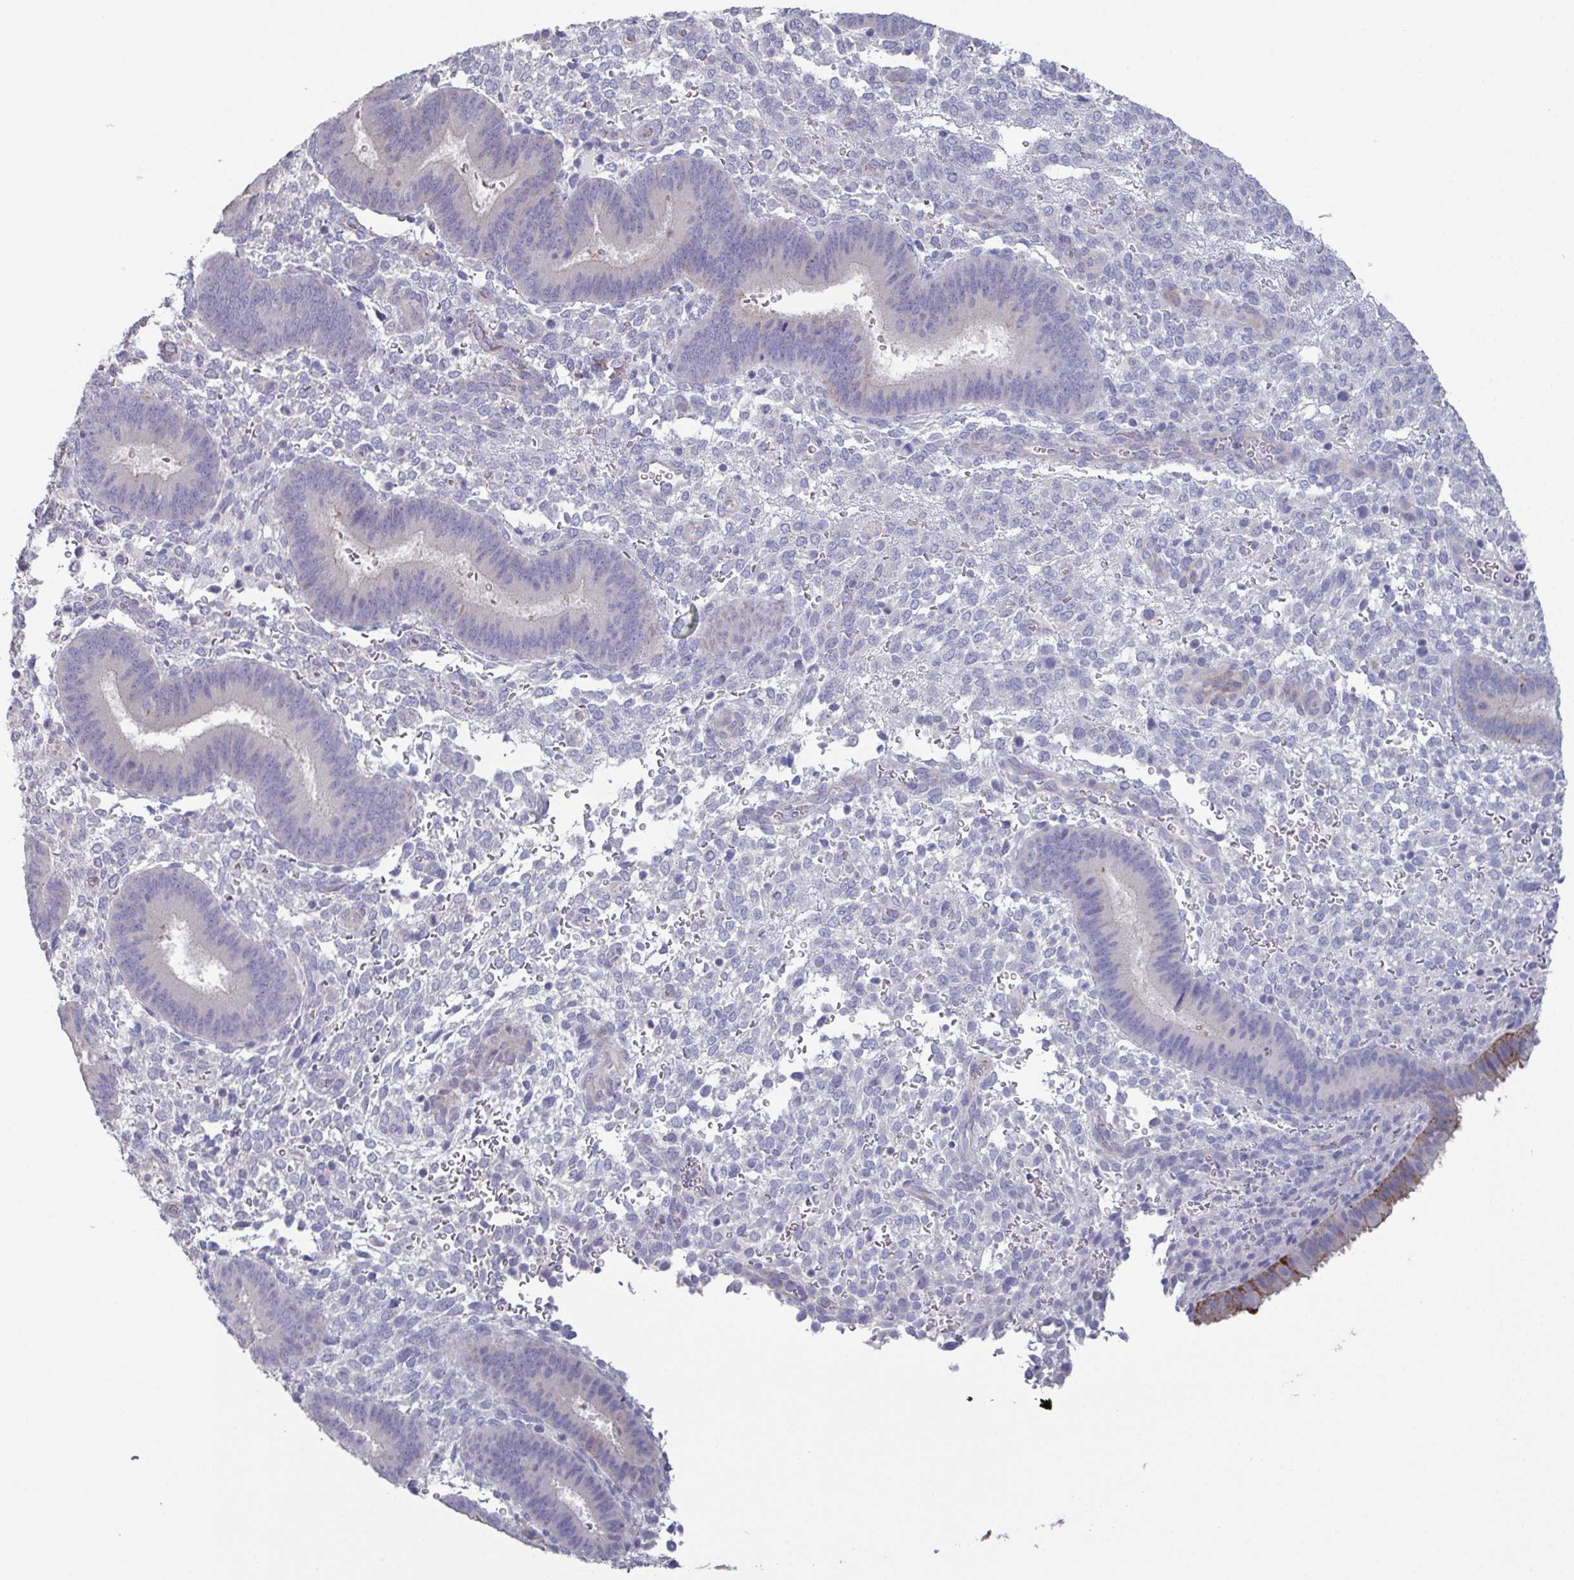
{"staining": {"intensity": "negative", "quantity": "none", "location": "none"}, "tissue": "endometrium", "cell_type": "Cells in endometrial stroma", "image_type": "normal", "snomed": [{"axis": "morphology", "description": "Normal tissue, NOS"}, {"axis": "topography", "description": "Endometrium"}], "caption": "This is an immunohistochemistry image of benign endometrium. There is no expression in cells in endometrial stroma.", "gene": "GLDC", "patient": {"sex": "female", "age": 39}}